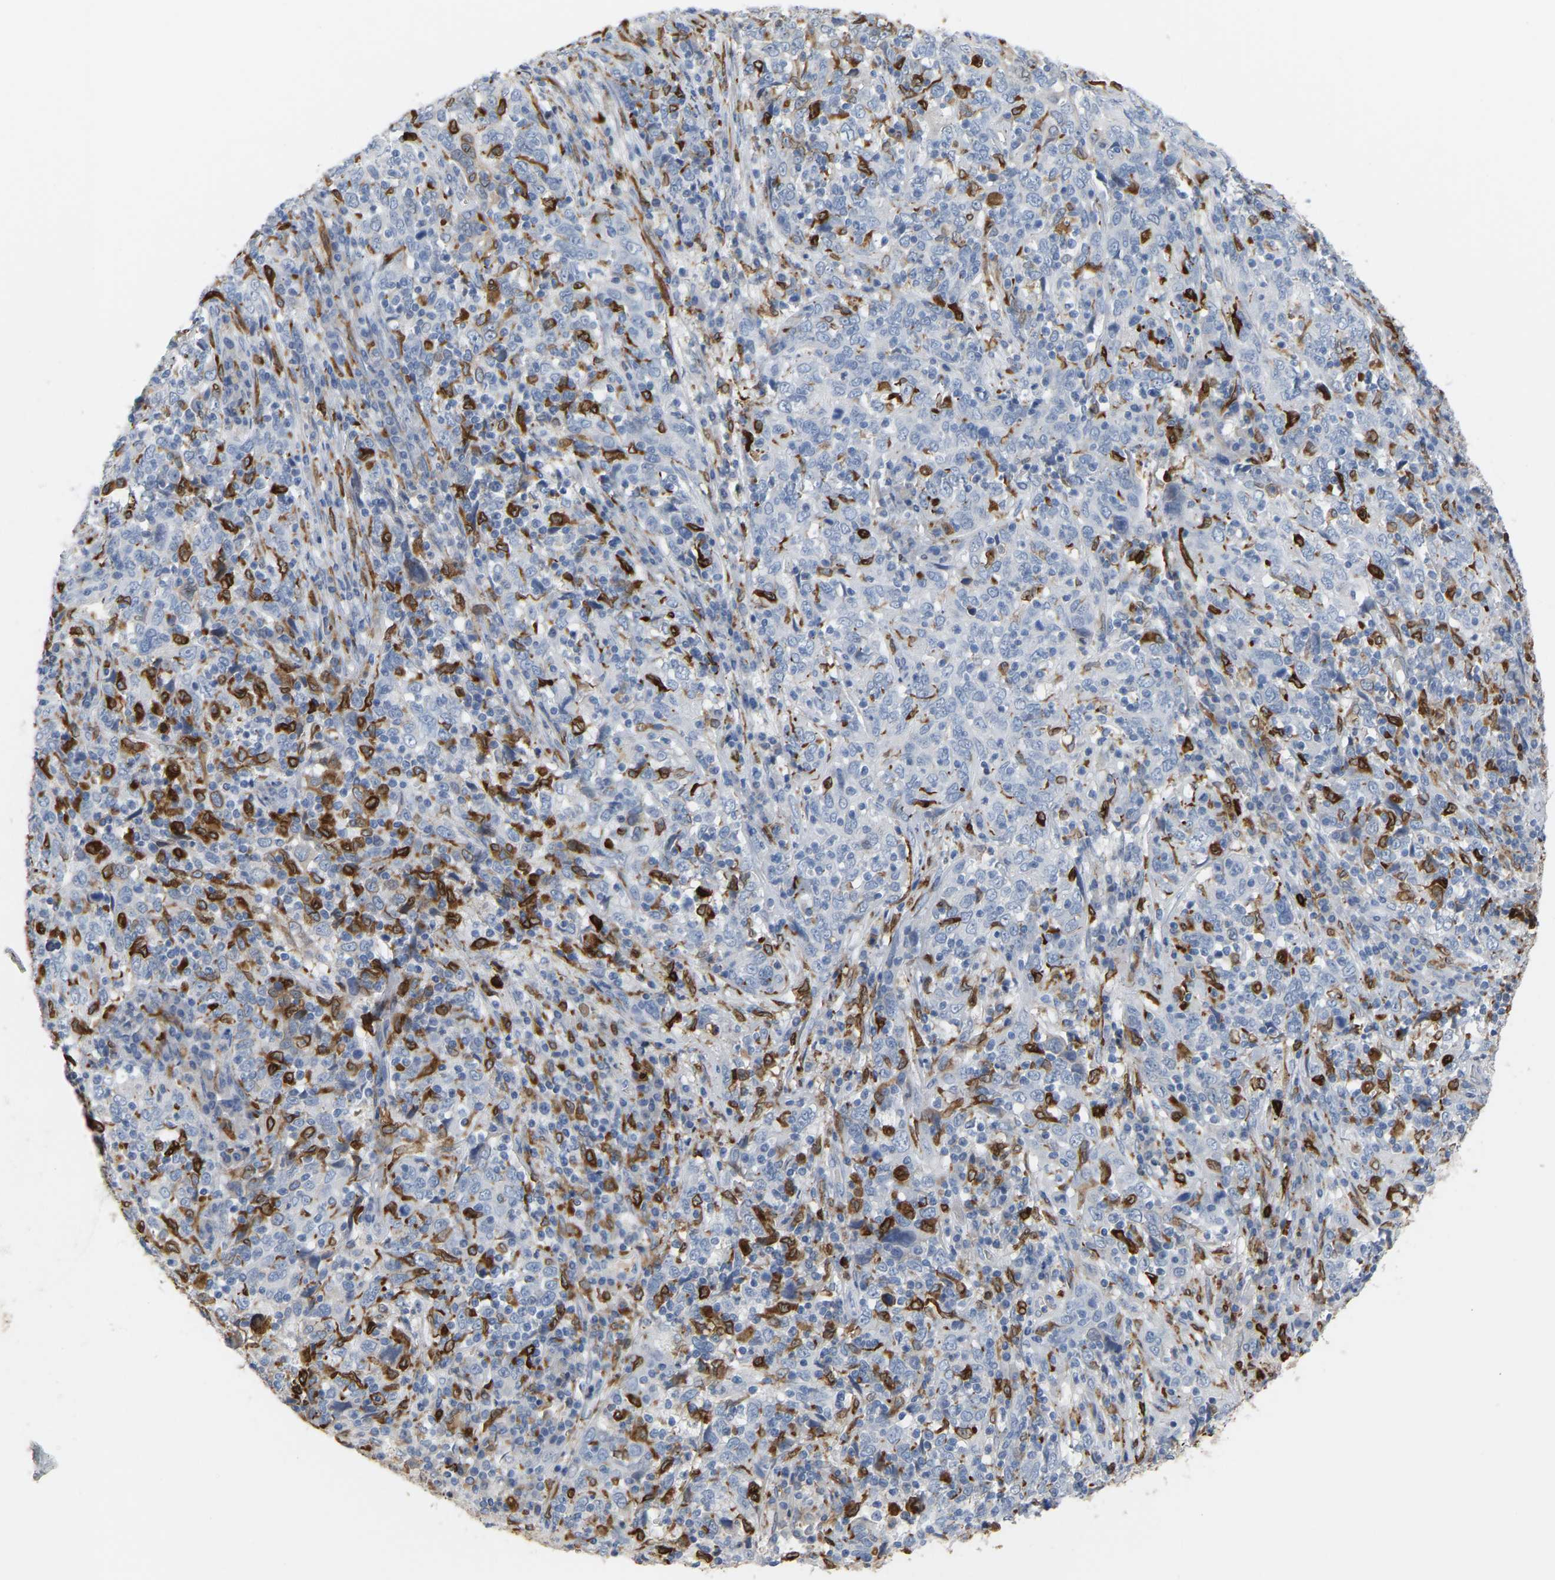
{"staining": {"intensity": "negative", "quantity": "none", "location": "none"}, "tissue": "cervical cancer", "cell_type": "Tumor cells", "image_type": "cancer", "snomed": [{"axis": "morphology", "description": "Squamous cell carcinoma, NOS"}, {"axis": "topography", "description": "Cervix"}], "caption": "The micrograph displays no significant expression in tumor cells of cervical squamous cell carcinoma. Brightfield microscopy of immunohistochemistry (IHC) stained with DAB (brown) and hematoxylin (blue), captured at high magnification.", "gene": "PTGS1", "patient": {"sex": "female", "age": 46}}